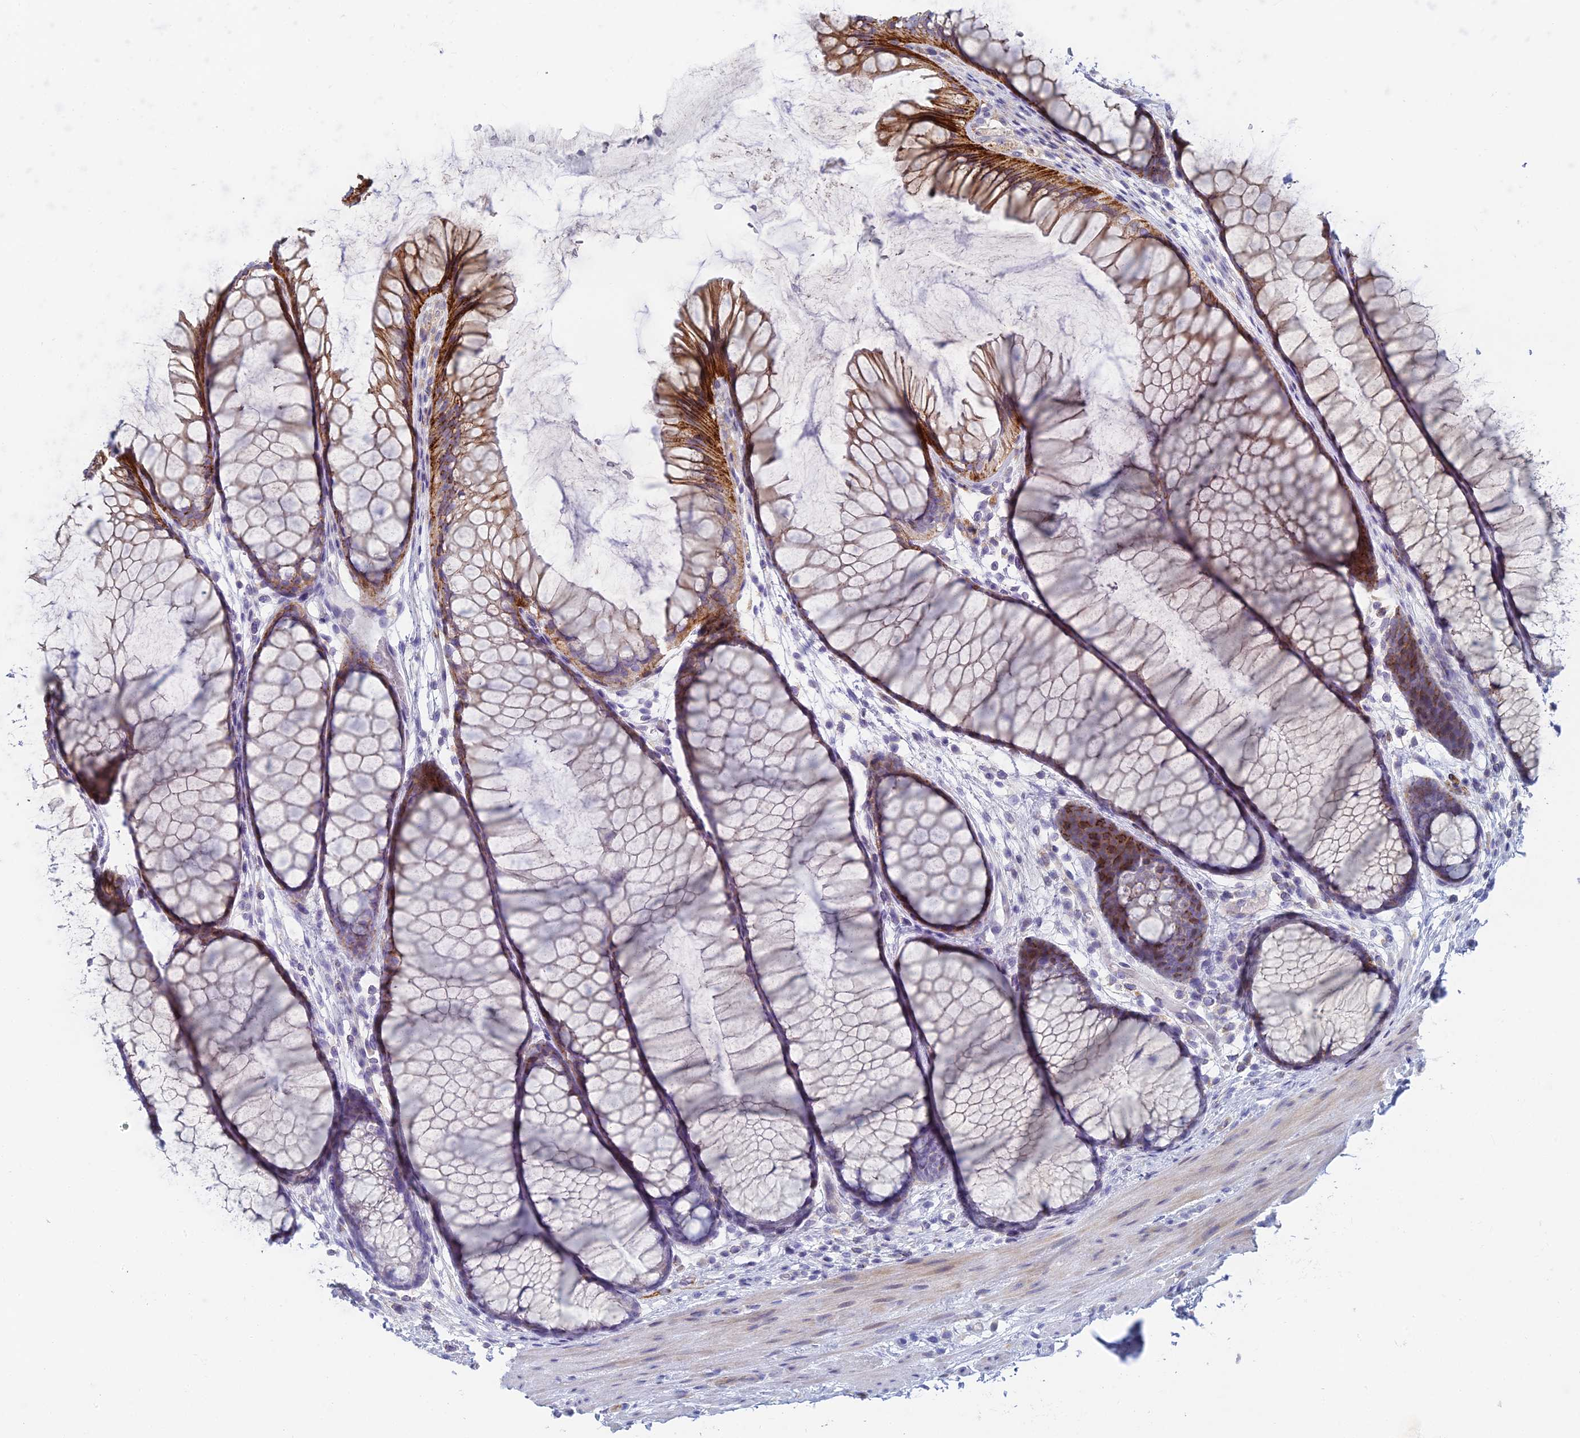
{"staining": {"intensity": "negative", "quantity": "none", "location": "none"}, "tissue": "colon", "cell_type": "Endothelial cells", "image_type": "normal", "snomed": [{"axis": "morphology", "description": "Normal tissue, NOS"}, {"axis": "topography", "description": "Colon"}], "caption": "Protein analysis of normal colon exhibits no significant staining in endothelial cells. (Stains: DAB IHC with hematoxylin counter stain, Microscopy: brightfield microscopy at high magnification).", "gene": "FERD3L", "patient": {"sex": "female", "age": 82}}